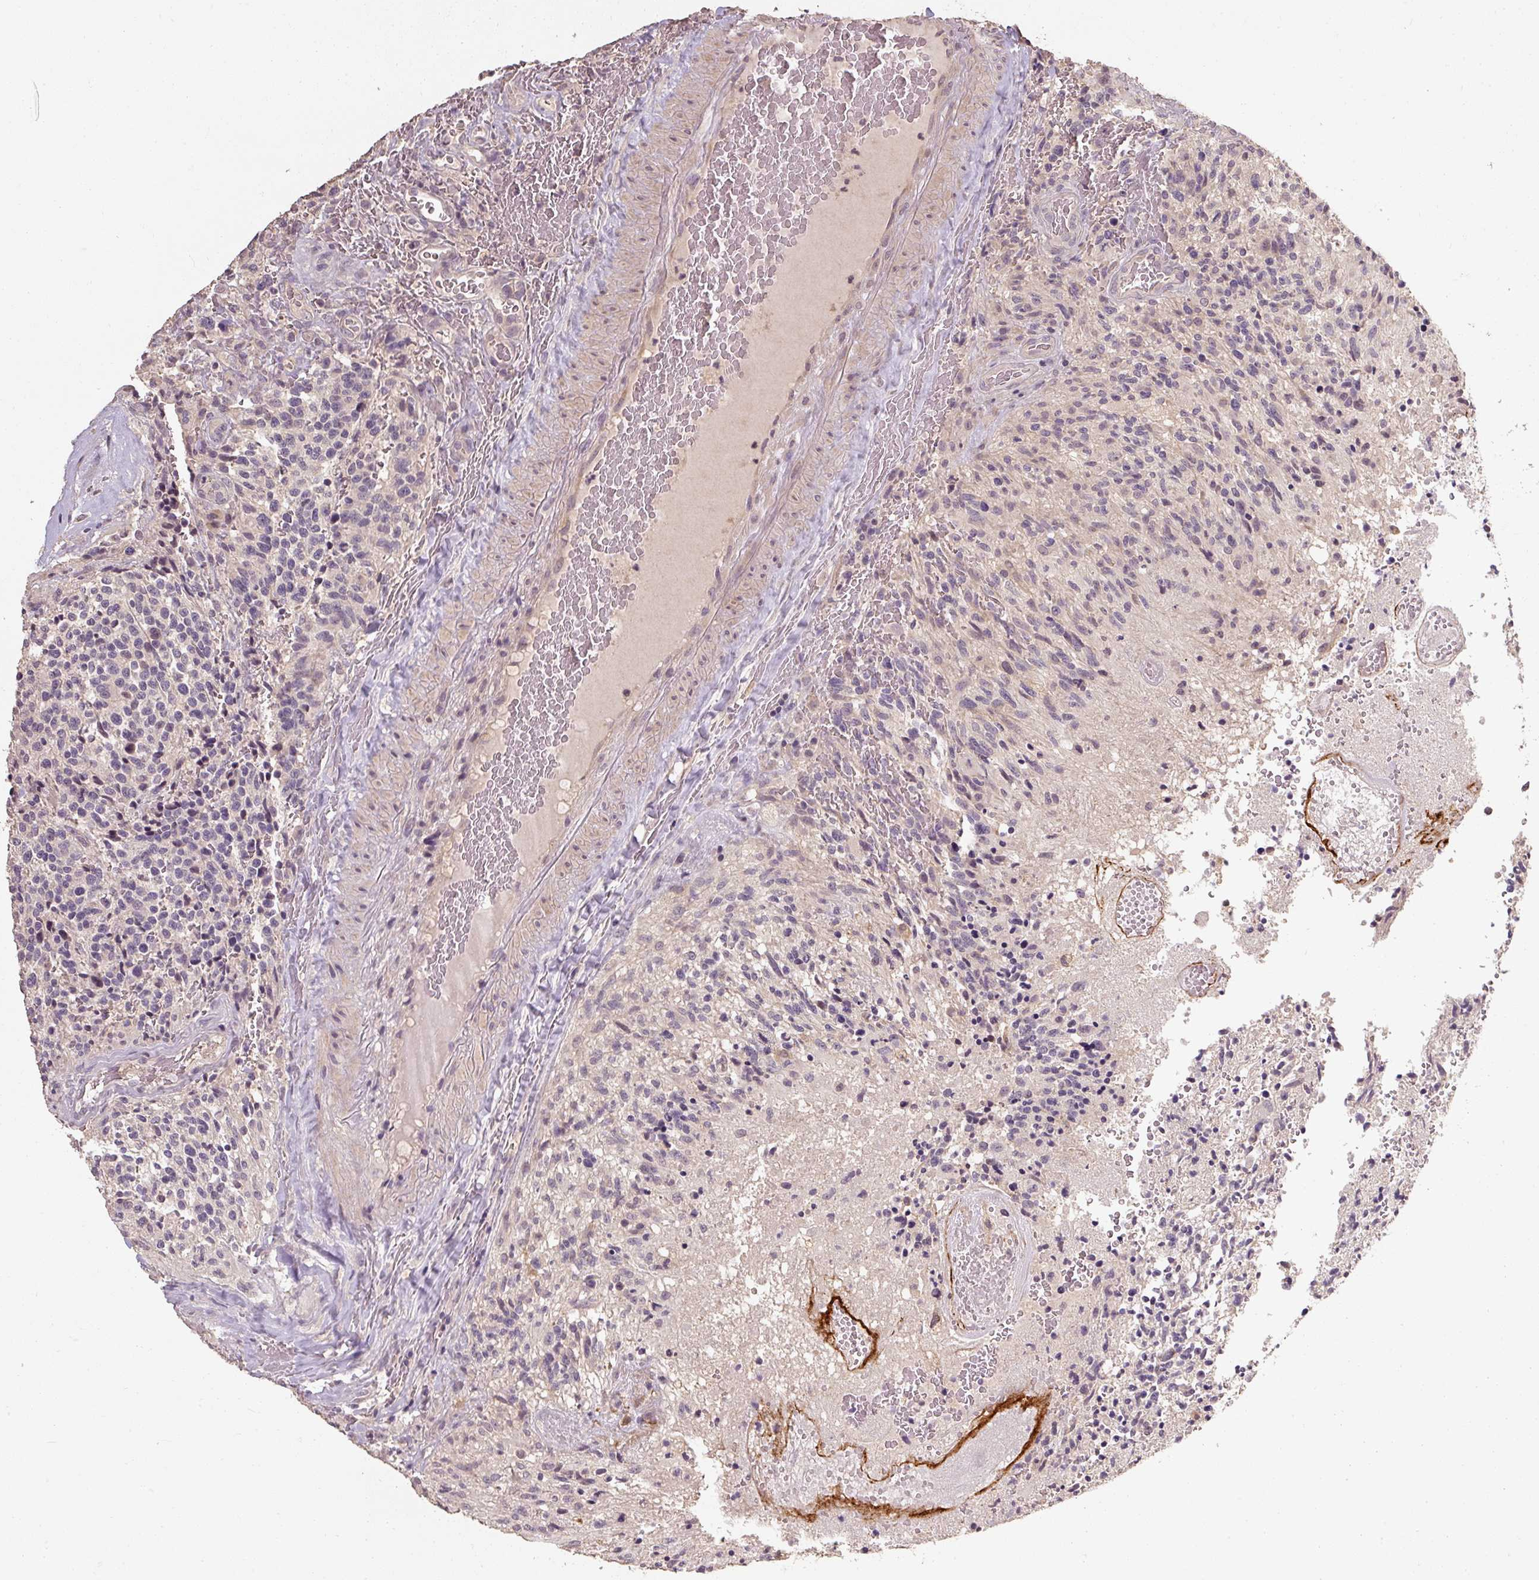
{"staining": {"intensity": "negative", "quantity": "none", "location": "none"}, "tissue": "glioma", "cell_type": "Tumor cells", "image_type": "cancer", "snomed": [{"axis": "morphology", "description": "Glioma, malignant, High grade"}, {"axis": "topography", "description": "Brain"}], "caption": "Human malignant glioma (high-grade) stained for a protein using immunohistochemistry (IHC) reveals no positivity in tumor cells.", "gene": "CFAP65", "patient": {"sex": "male", "age": 36}}